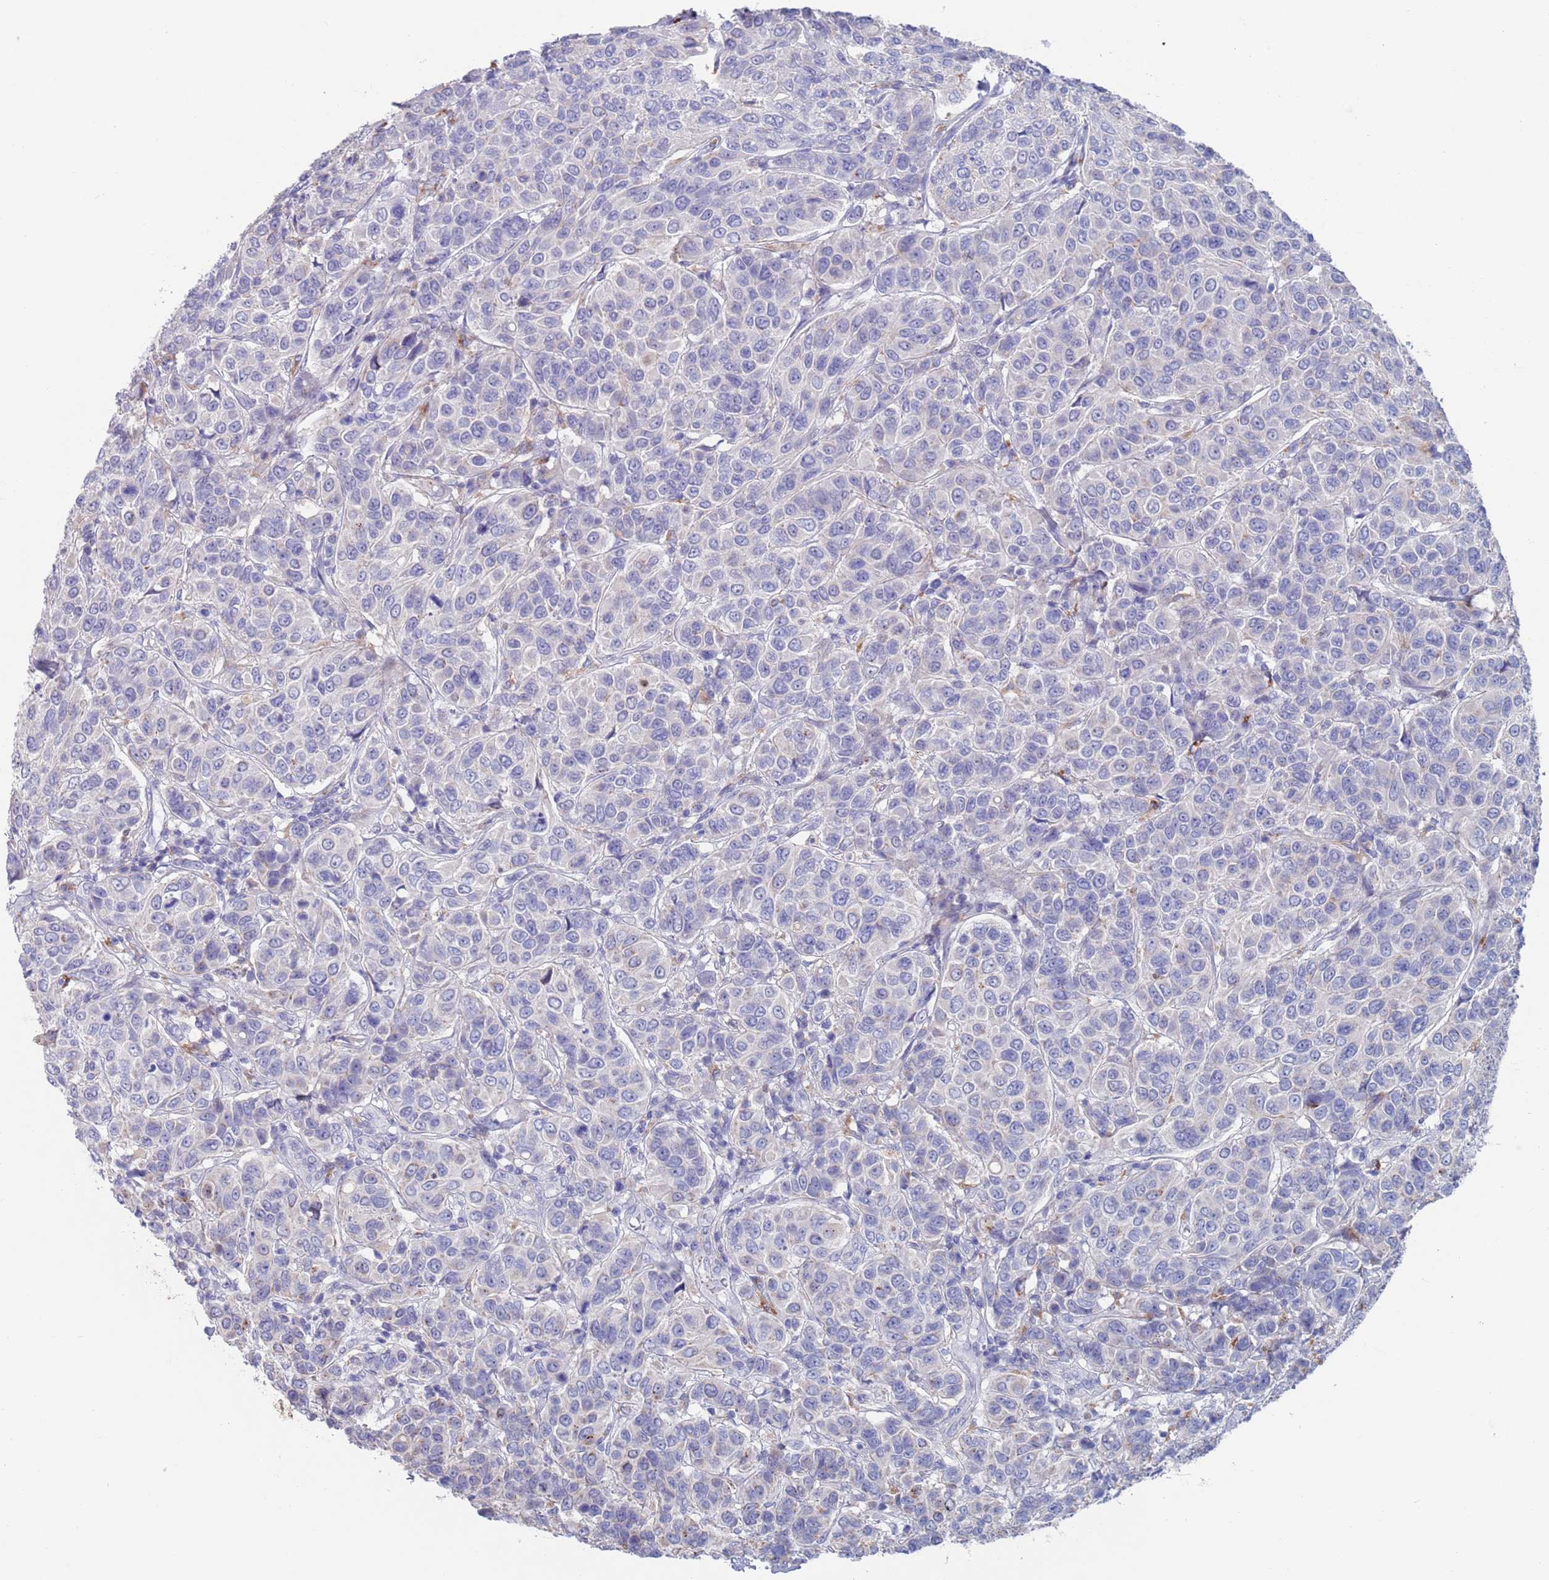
{"staining": {"intensity": "negative", "quantity": "none", "location": "none"}, "tissue": "breast cancer", "cell_type": "Tumor cells", "image_type": "cancer", "snomed": [{"axis": "morphology", "description": "Duct carcinoma"}, {"axis": "topography", "description": "Breast"}], "caption": "A micrograph of breast cancer stained for a protein demonstrates no brown staining in tumor cells.", "gene": "FUCA1", "patient": {"sex": "female", "age": 55}}